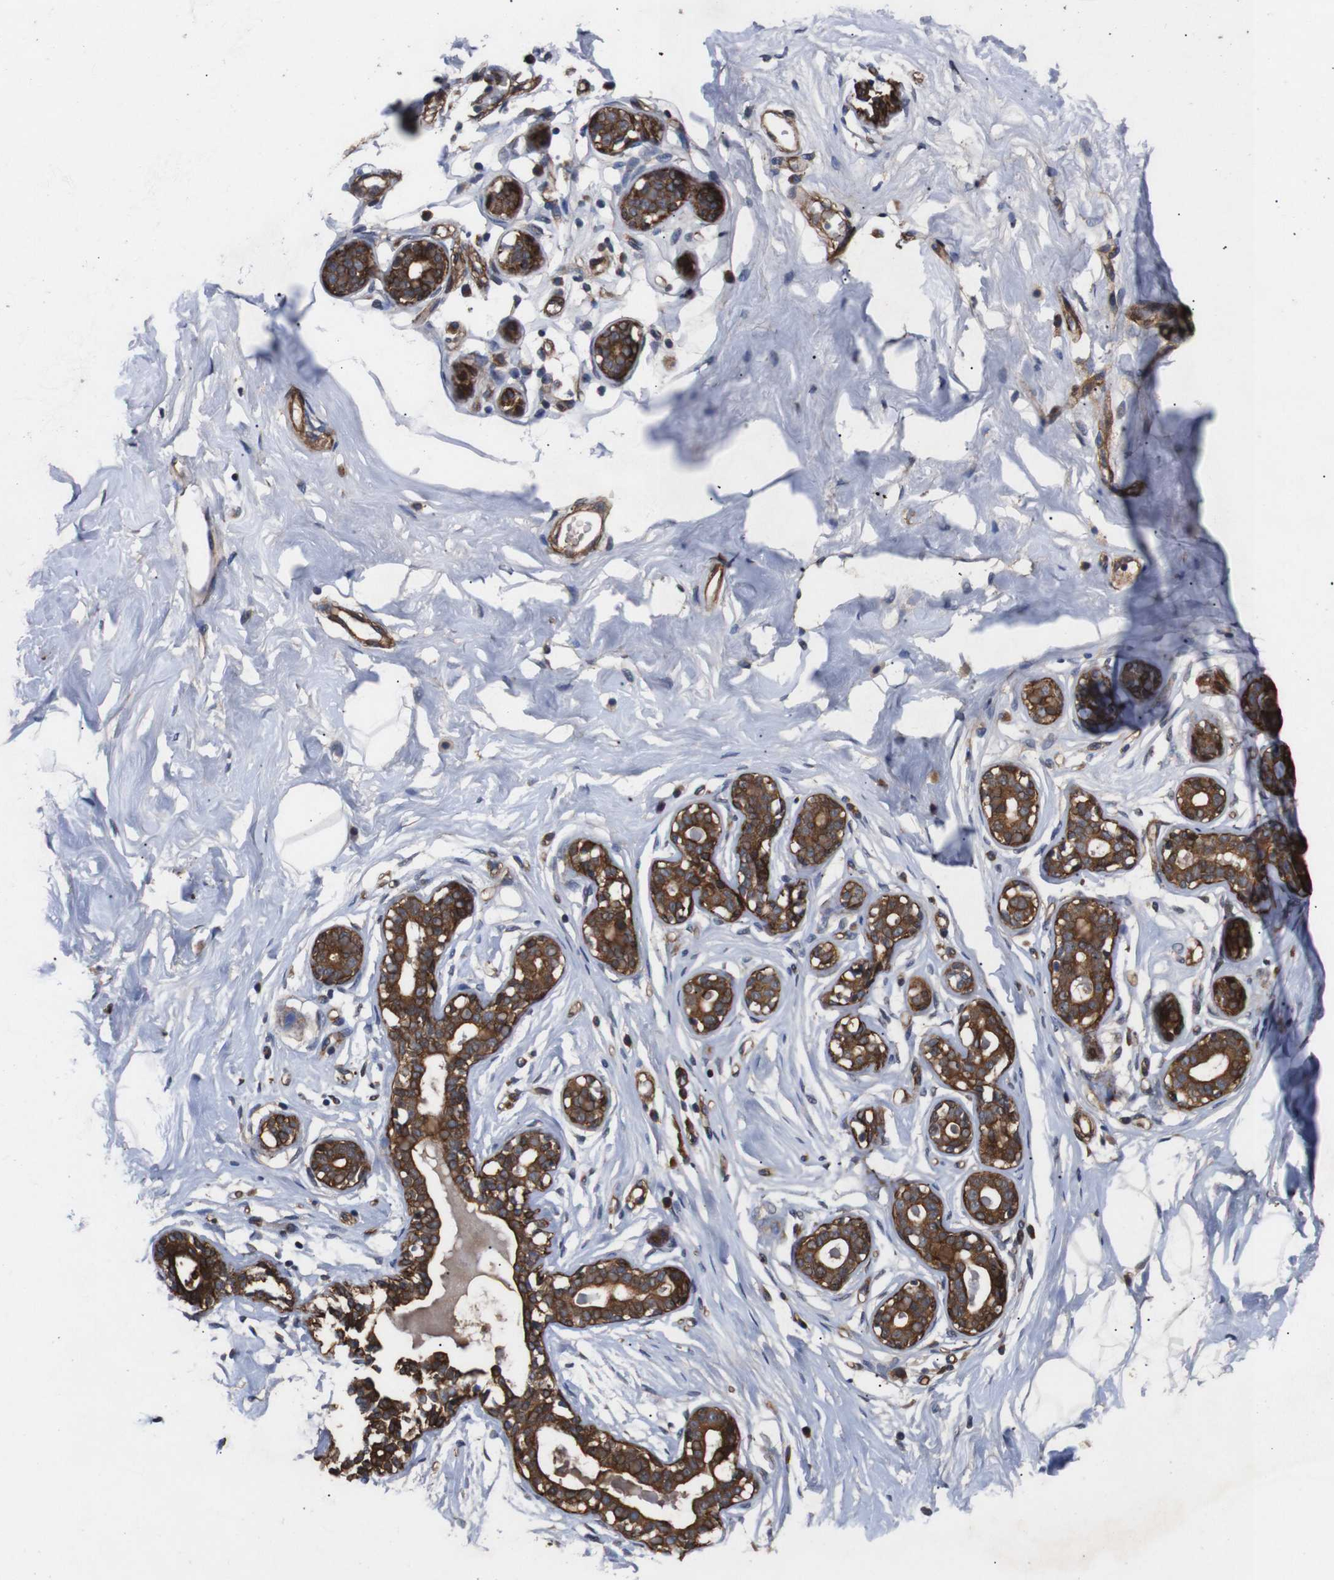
{"staining": {"intensity": "moderate", "quantity": ">75%", "location": "cytoplasmic/membranous"}, "tissue": "breast", "cell_type": "Adipocytes", "image_type": "normal", "snomed": [{"axis": "morphology", "description": "Normal tissue, NOS"}, {"axis": "topography", "description": "Breast"}], "caption": "Breast stained with immunohistochemistry exhibits moderate cytoplasmic/membranous staining in about >75% of adipocytes. Nuclei are stained in blue.", "gene": "PAWR", "patient": {"sex": "female", "age": 23}}